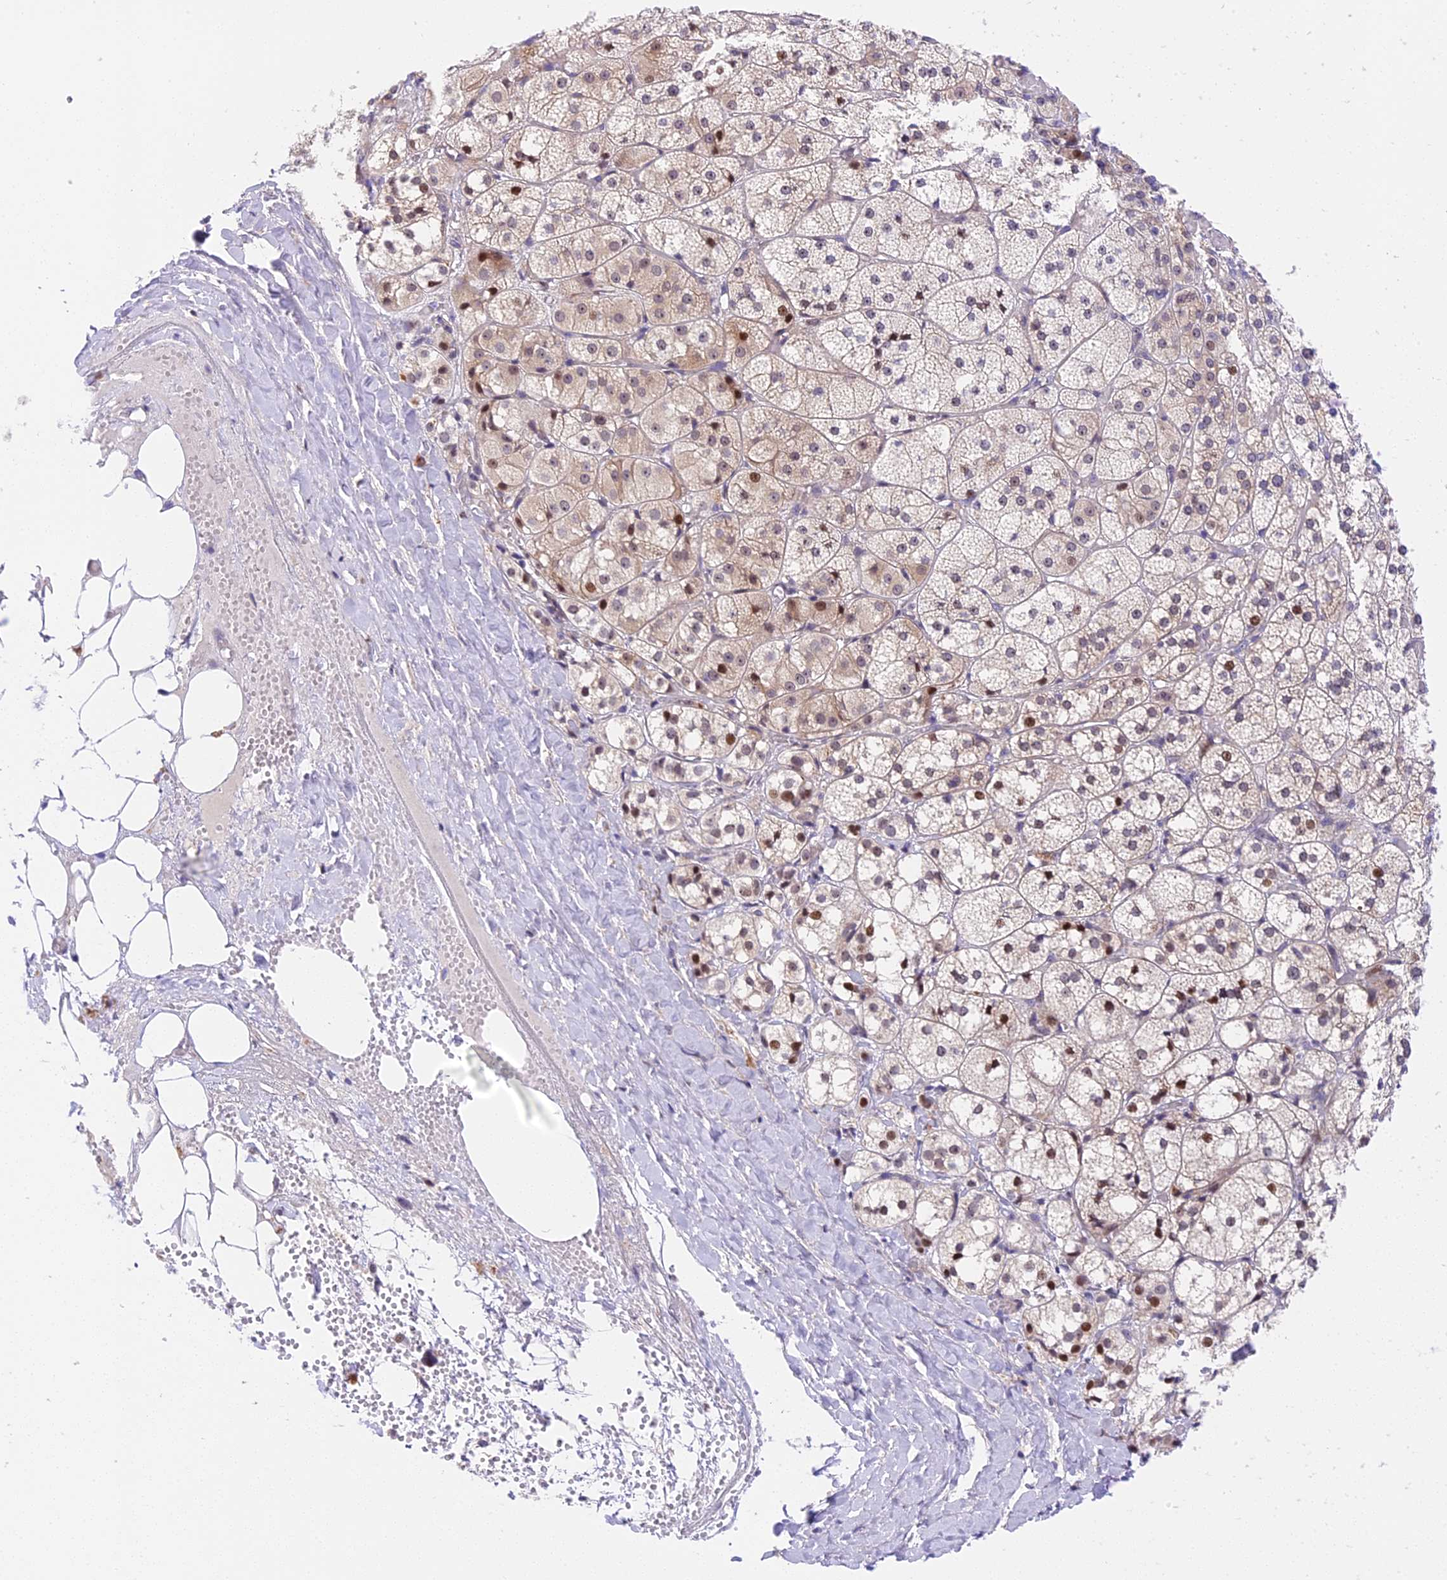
{"staining": {"intensity": "strong", "quantity": "<25%", "location": "cytoplasmic/membranous,nuclear"}, "tissue": "adrenal gland", "cell_type": "Glandular cells", "image_type": "normal", "snomed": [{"axis": "morphology", "description": "Normal tissue, NOS"}, {"axis": "topography", "description": "Adrenal gland"}], "caption": "Immunohistochemical staining of benign adrenal gland shows medium levels of strong cytoplasmic/membranous,nuclear expression in about <25% of glandular cells.", "gene": "MIDN", "patient": {"sex": "female", "age": 61}}